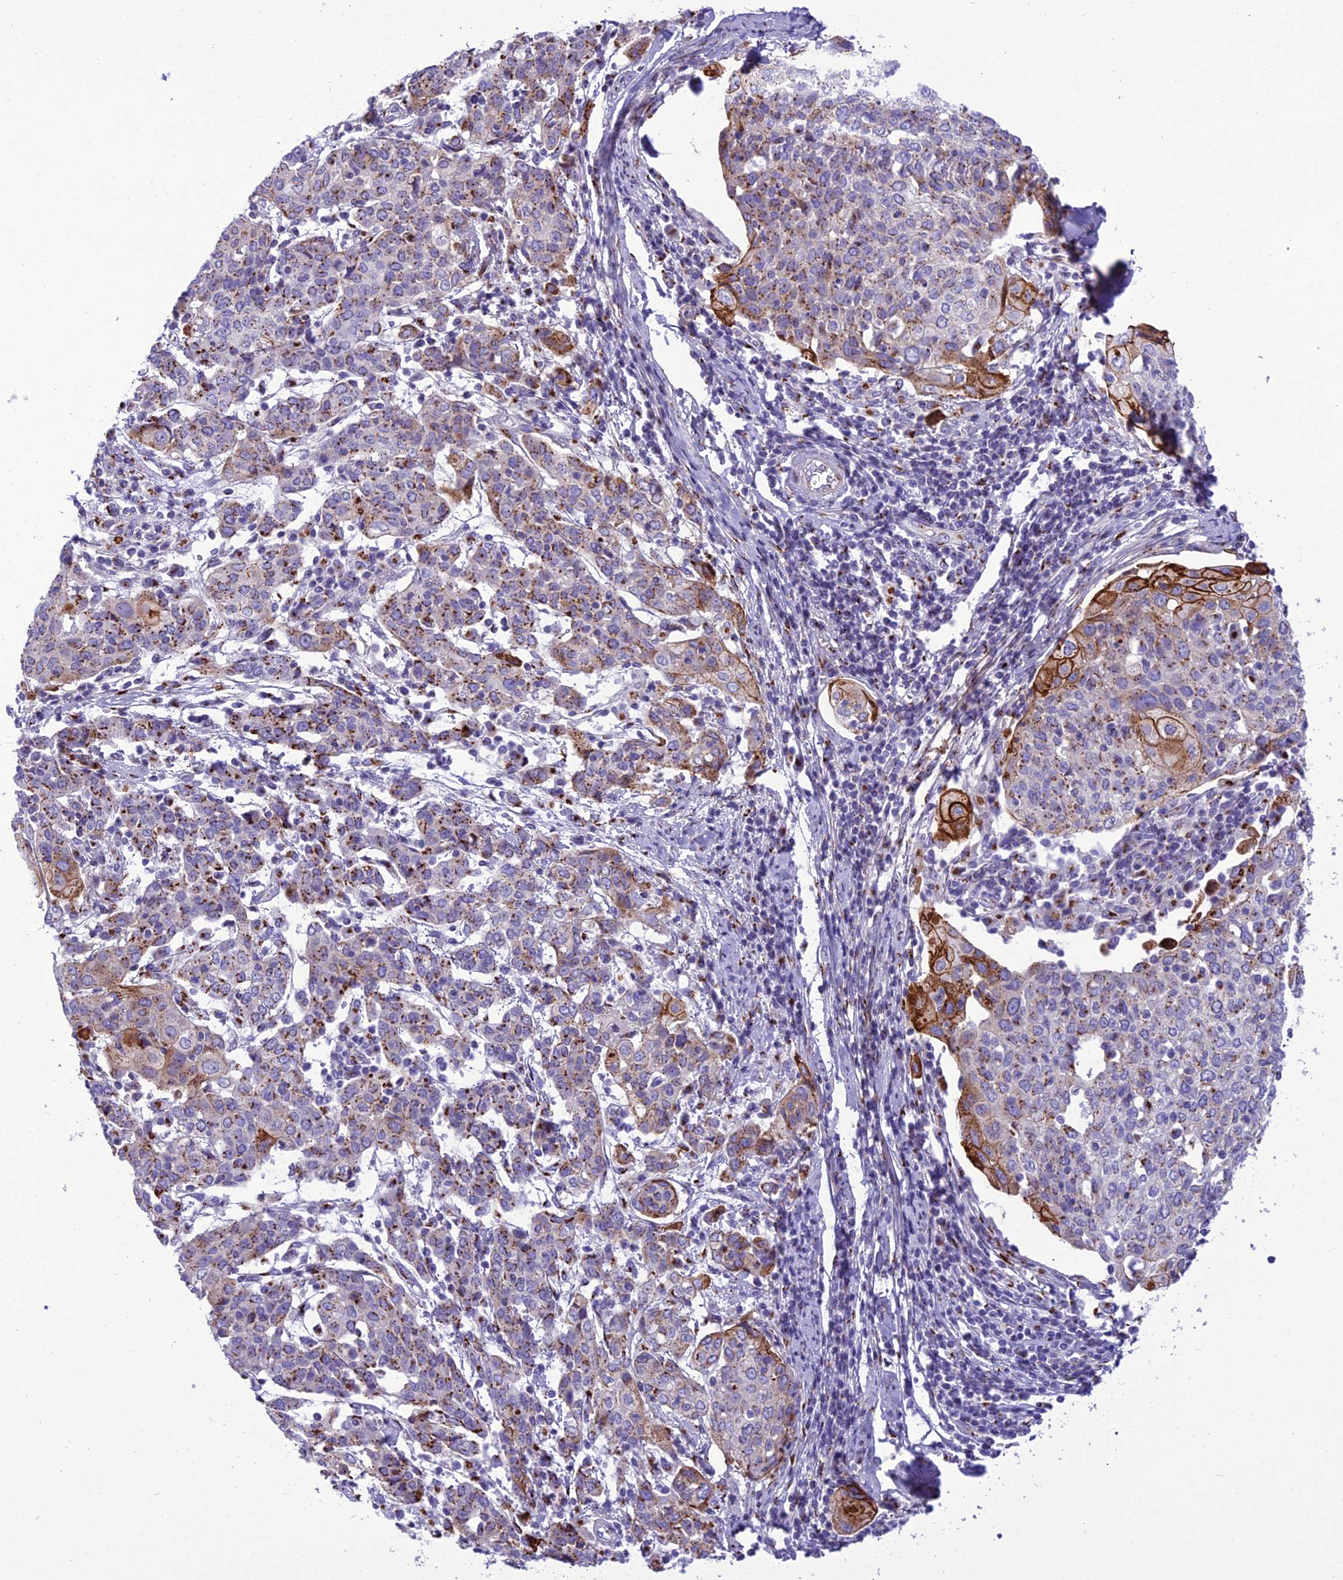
{"staining": {"intensity": "moderate", "quantity": ">75%", "location": "cytoplasmic/membranous"}, "tissue": "cervical cancer", "cell_type": "Tumor cells", "image_type": "cancer", "snomed": [{"axis": "morphology", "description": "Squamous cell carcinoma, NOS"}, {"axis": "topography", "description": "Cervix"}], "caption": "The micrograph demonstrates staining of squamous cell carcinoma (cervical), revealing moderate cytoplasmic/membranous protein positivity (brown color) within tumor cells.", "gene": "GOLM2", "patient": {"sex": "female", "age": 67}}